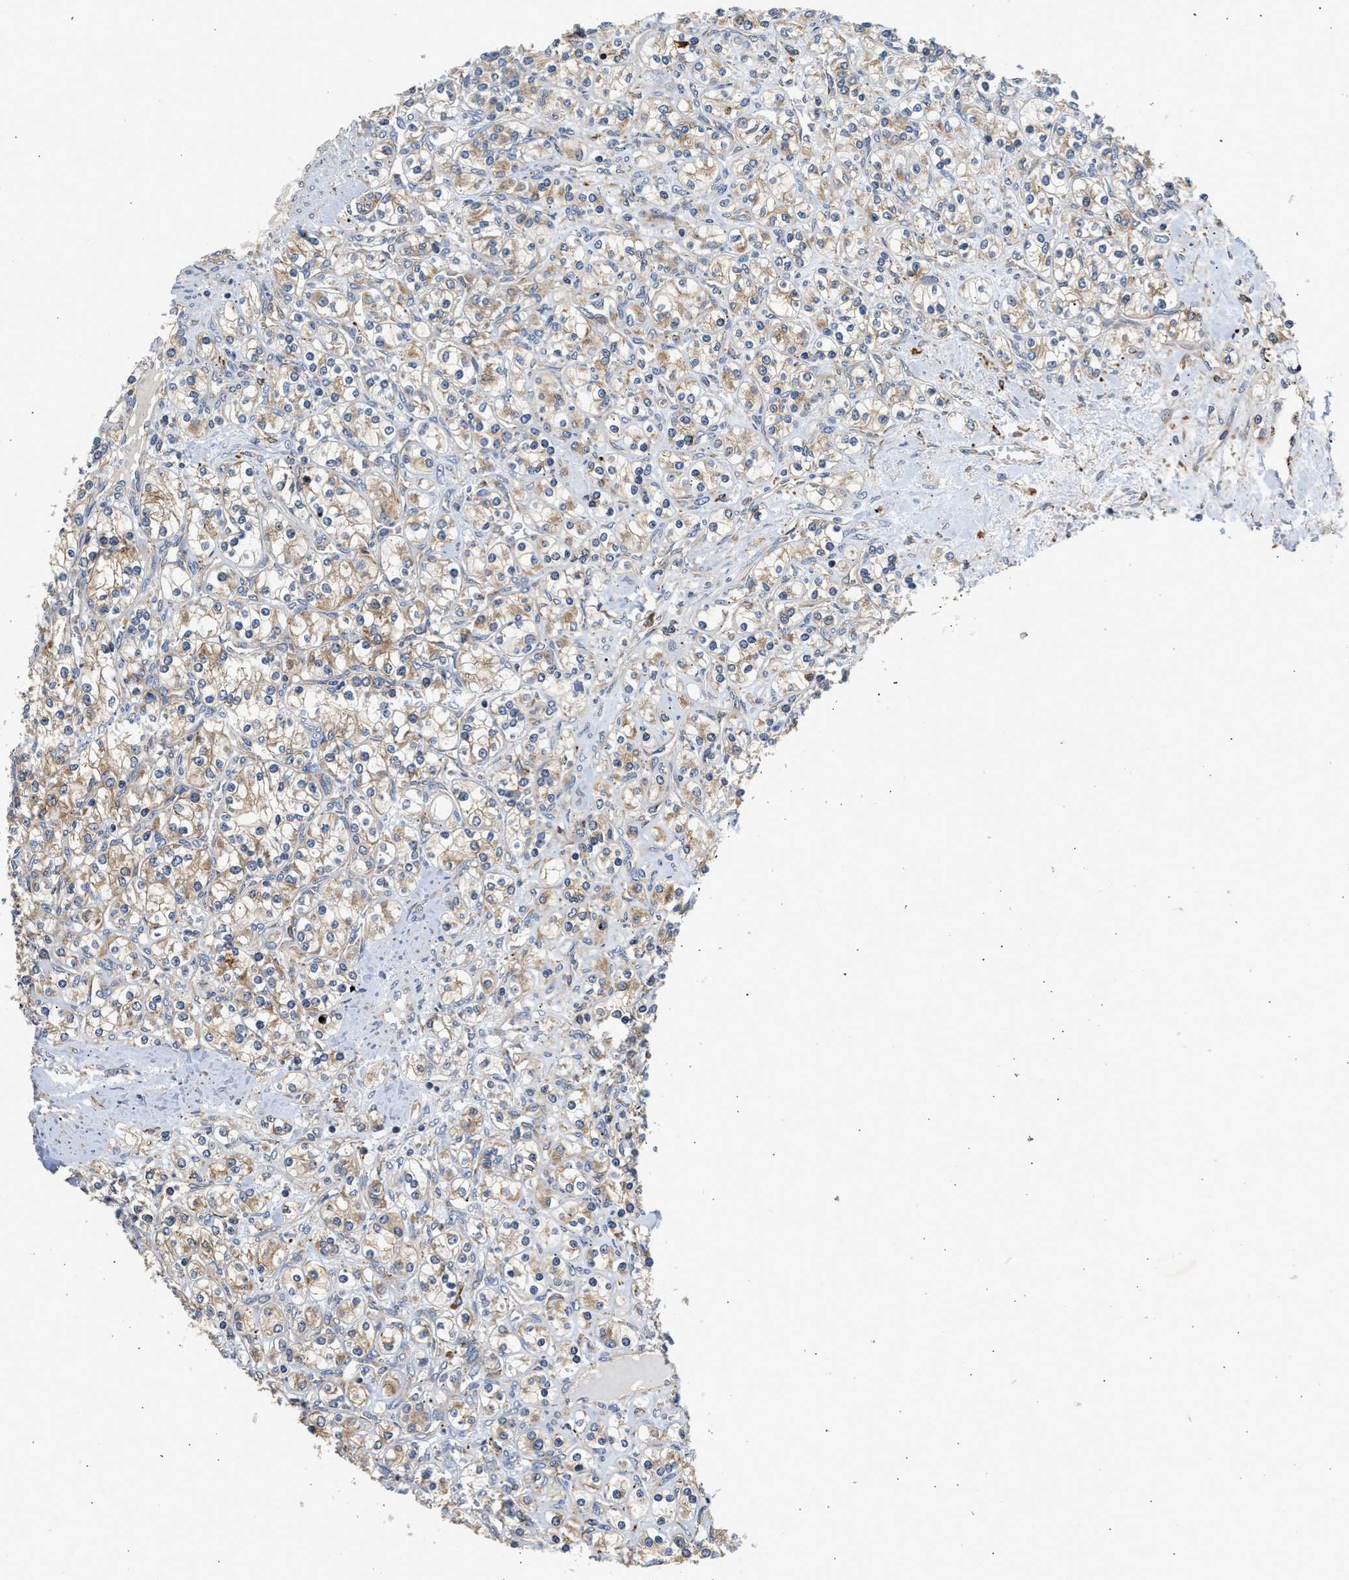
{"staining": {"intensity": "weak", "quantity": ">75%", "location": "cytoplasmic/membranous"}, "tissue": "renal cancer", "cell_type": "Tumor cells", "image_type": "cancer", "snomed": [{"axis": "morphology", "description": "Adenocarcinoma, NOS"}, {"axis": "topography", "description": "Kidney"}], "caption": "Immunohistochemical staining of renal cancer reveals low levels of weak cytoplasmic/membranous protein expression in approximately >75% of tumor cells.", "gene": "AMZ1", "patient": {"sex": "male", "age": 77}}